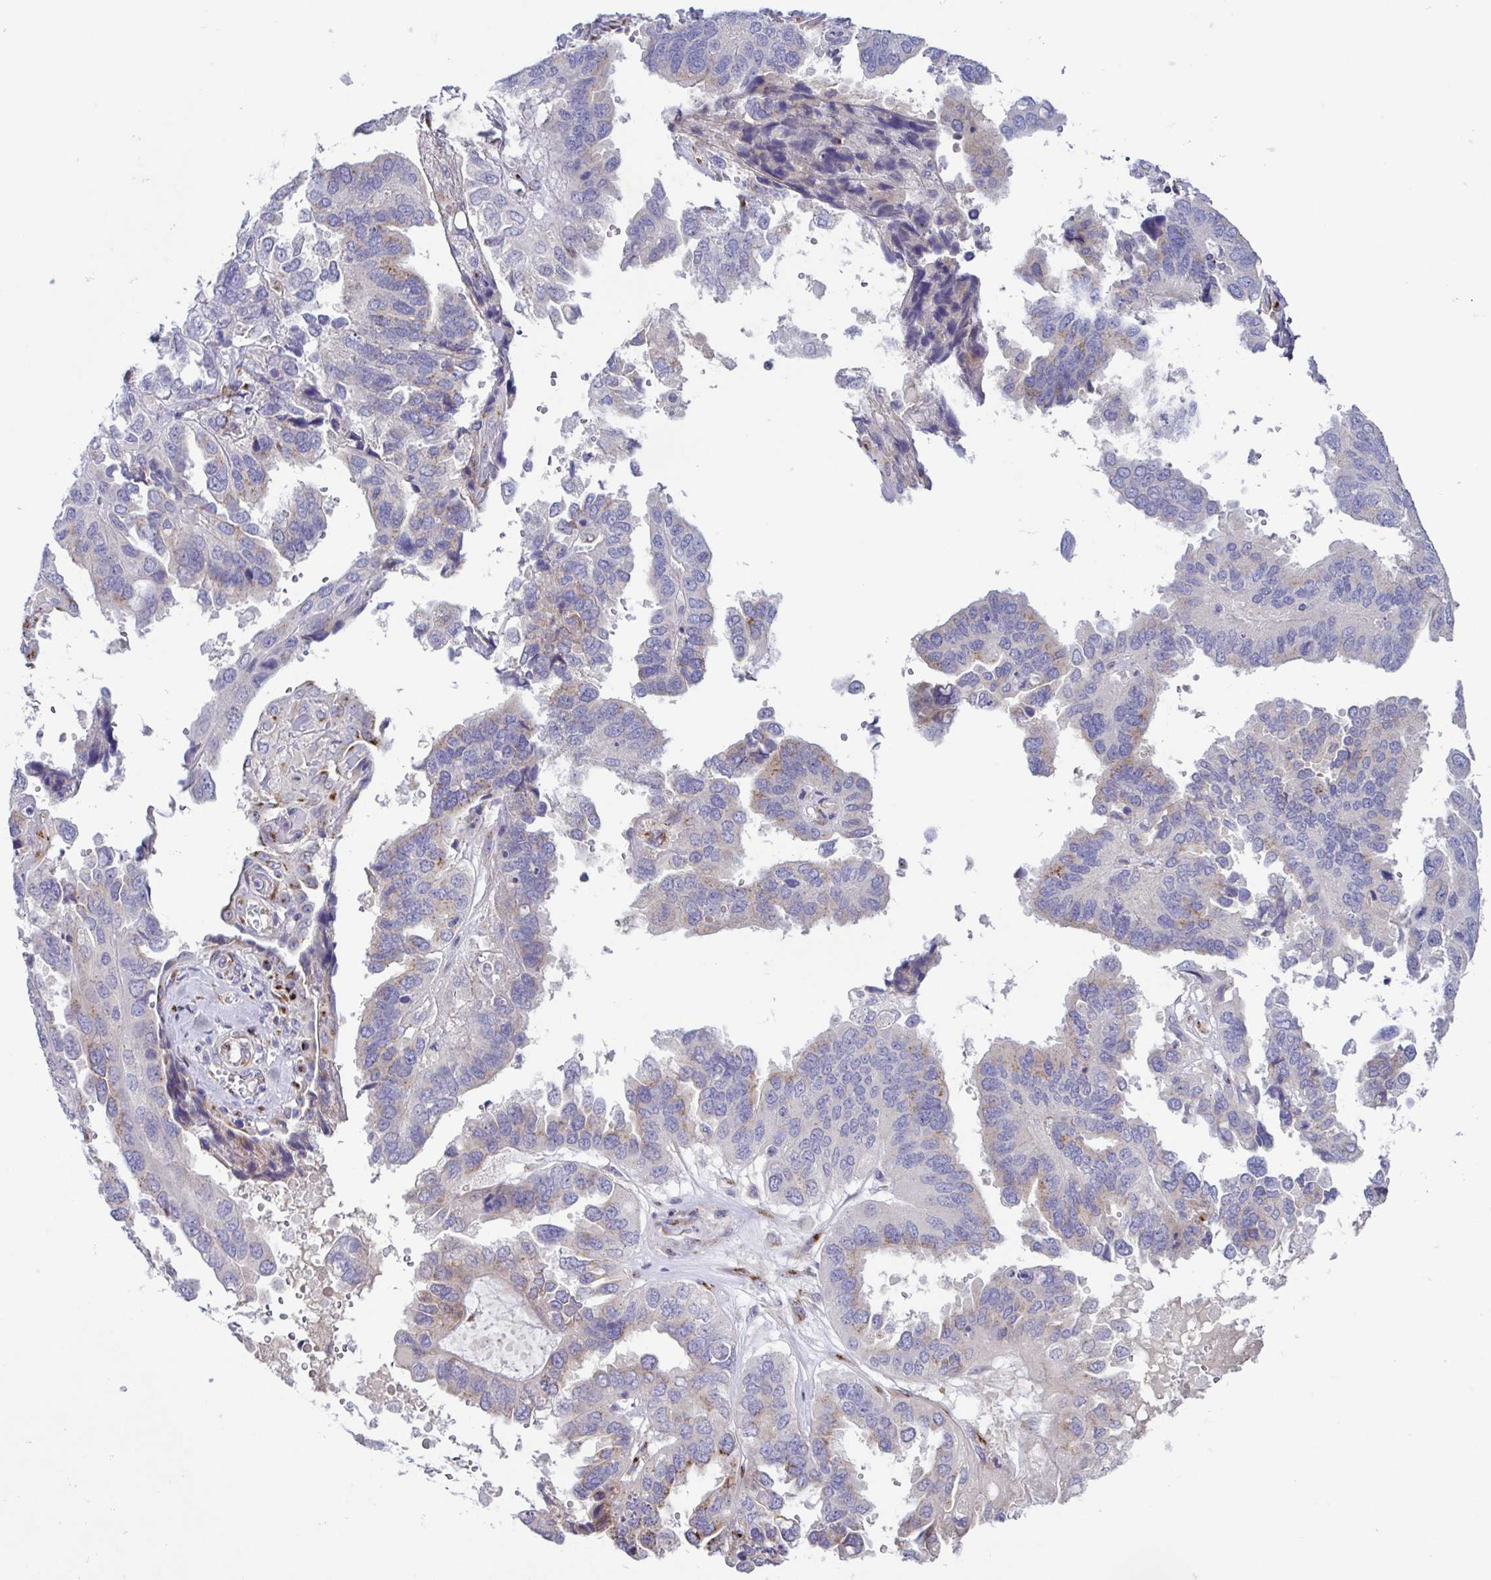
{"staining": {"intensity": "negative", "quantity": "none", "location": "none"}, "tissue": "ovarian cancer", "cell_type": "Tumor cells", "image_type": "cancer", "snomed": [{"axis": "morphology", "description": "Cystadenocarcinoma, serous, NOS"}, {"axis": "topography", "description": "Ovary"}], "caption": "A micrograph of human serous cystadenocarcinoma (ovarian) is negative for staining in tumor cells.", "gene": "COL17A1", "patient": {"sex": "female", "age": 79}}